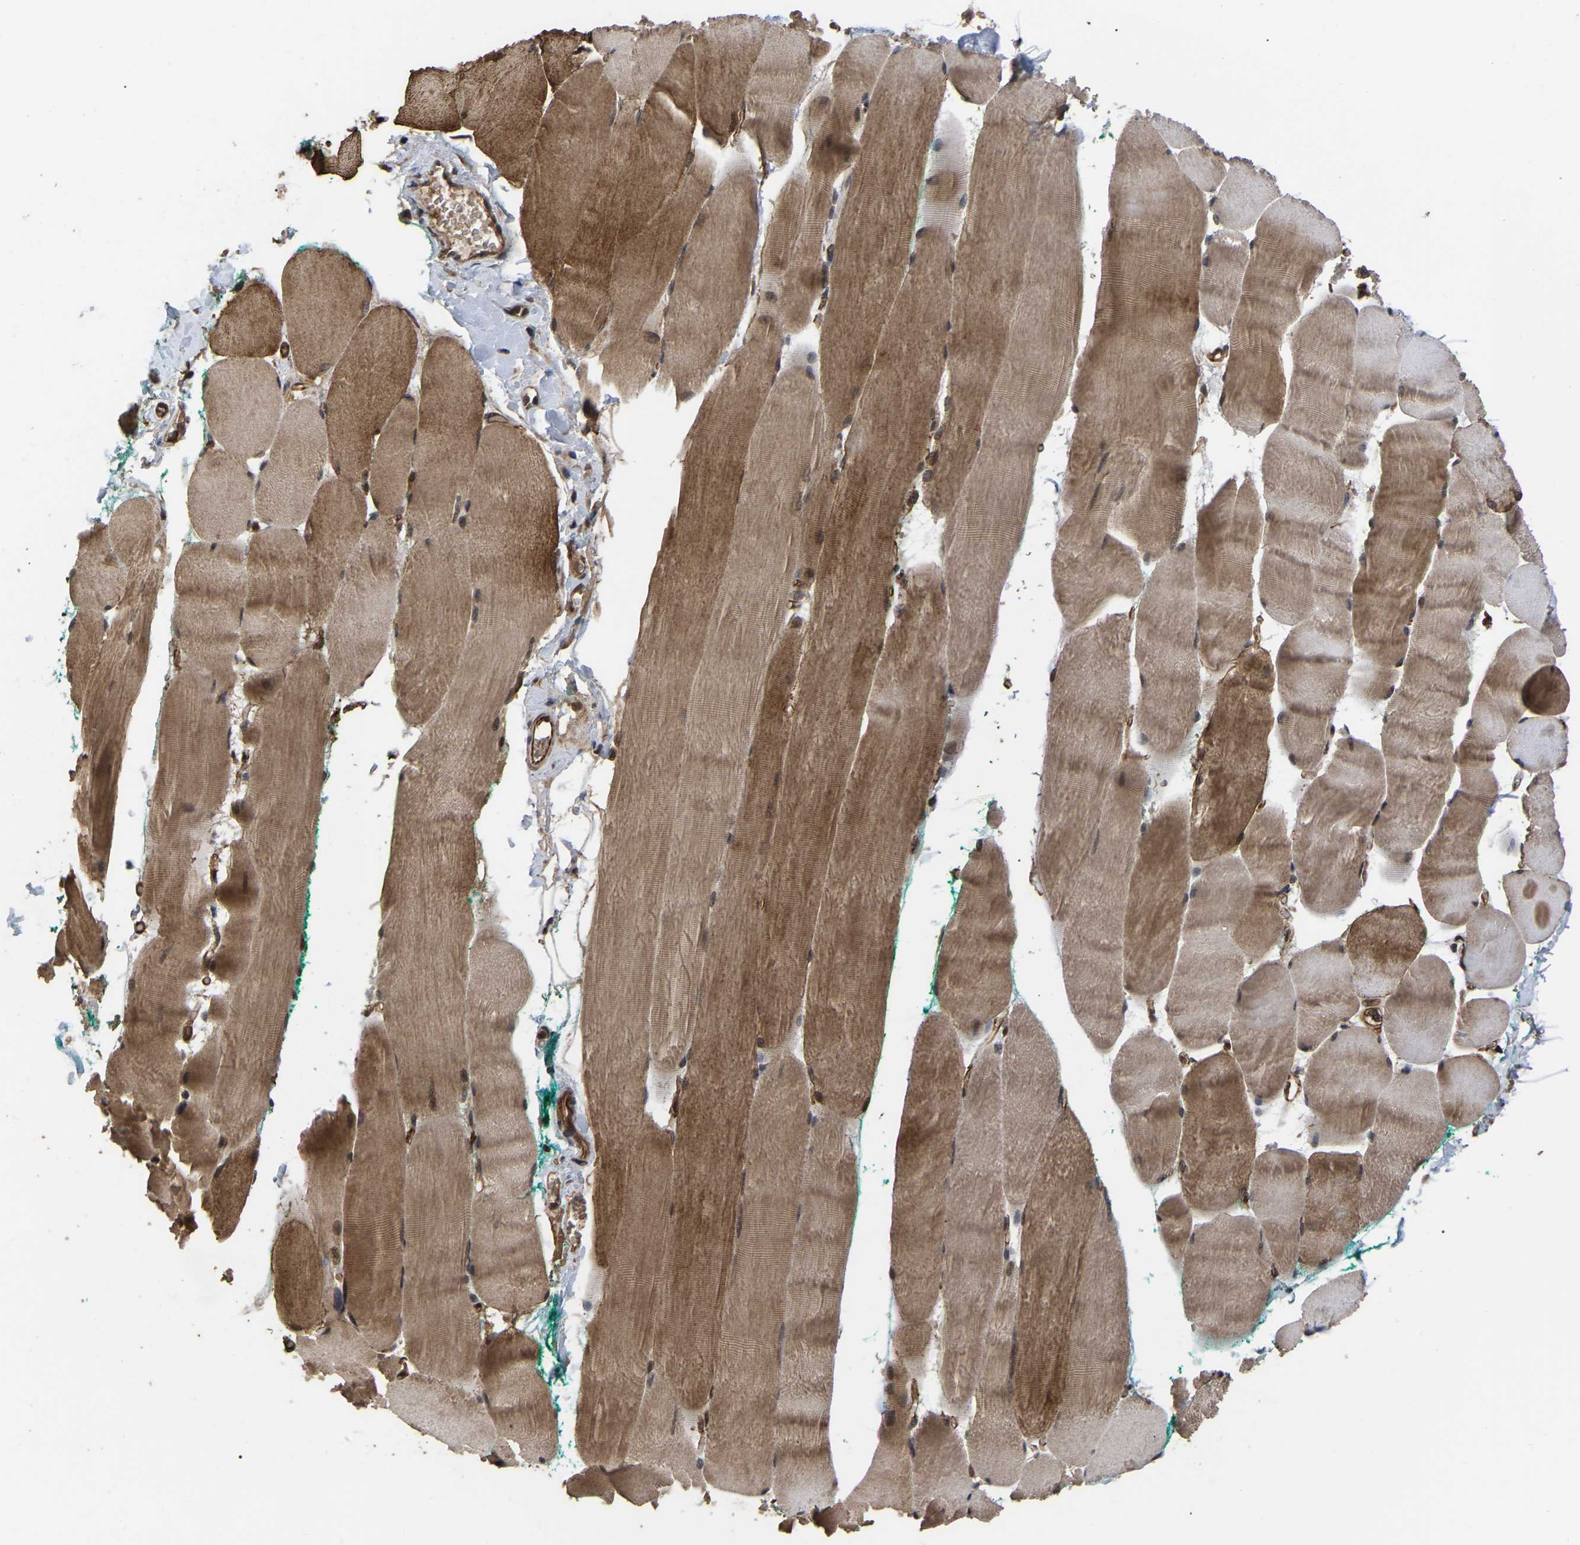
{"staining": {"intensity": "moderate", "quantity": ">75%", "location": "cytoplasmic/membranous,nuclear"}, "tissue": "skeletal muscle", "cell_type": "Myocytes", "image_type": "normal", "snomed": [{"axis": "morphology", "description": "Normal tissue, NOS"}, {"axis": "morphology", "description": "Squamous cell carcinoma, NOS"}, {"axis": "topography", "description": "Skeletal muscle"}], "caption": "Skeletal muscle stained with immunohistochemistry (IHC) displays moderate cytoplasmic/membranous,nuclear expression in approximately >75% of myocytes. The protein of interest is shown in brown color, while the nuclei are stained blue.", "gene": "FAM161B", "patient": {"sex": "male", "age": 51}}